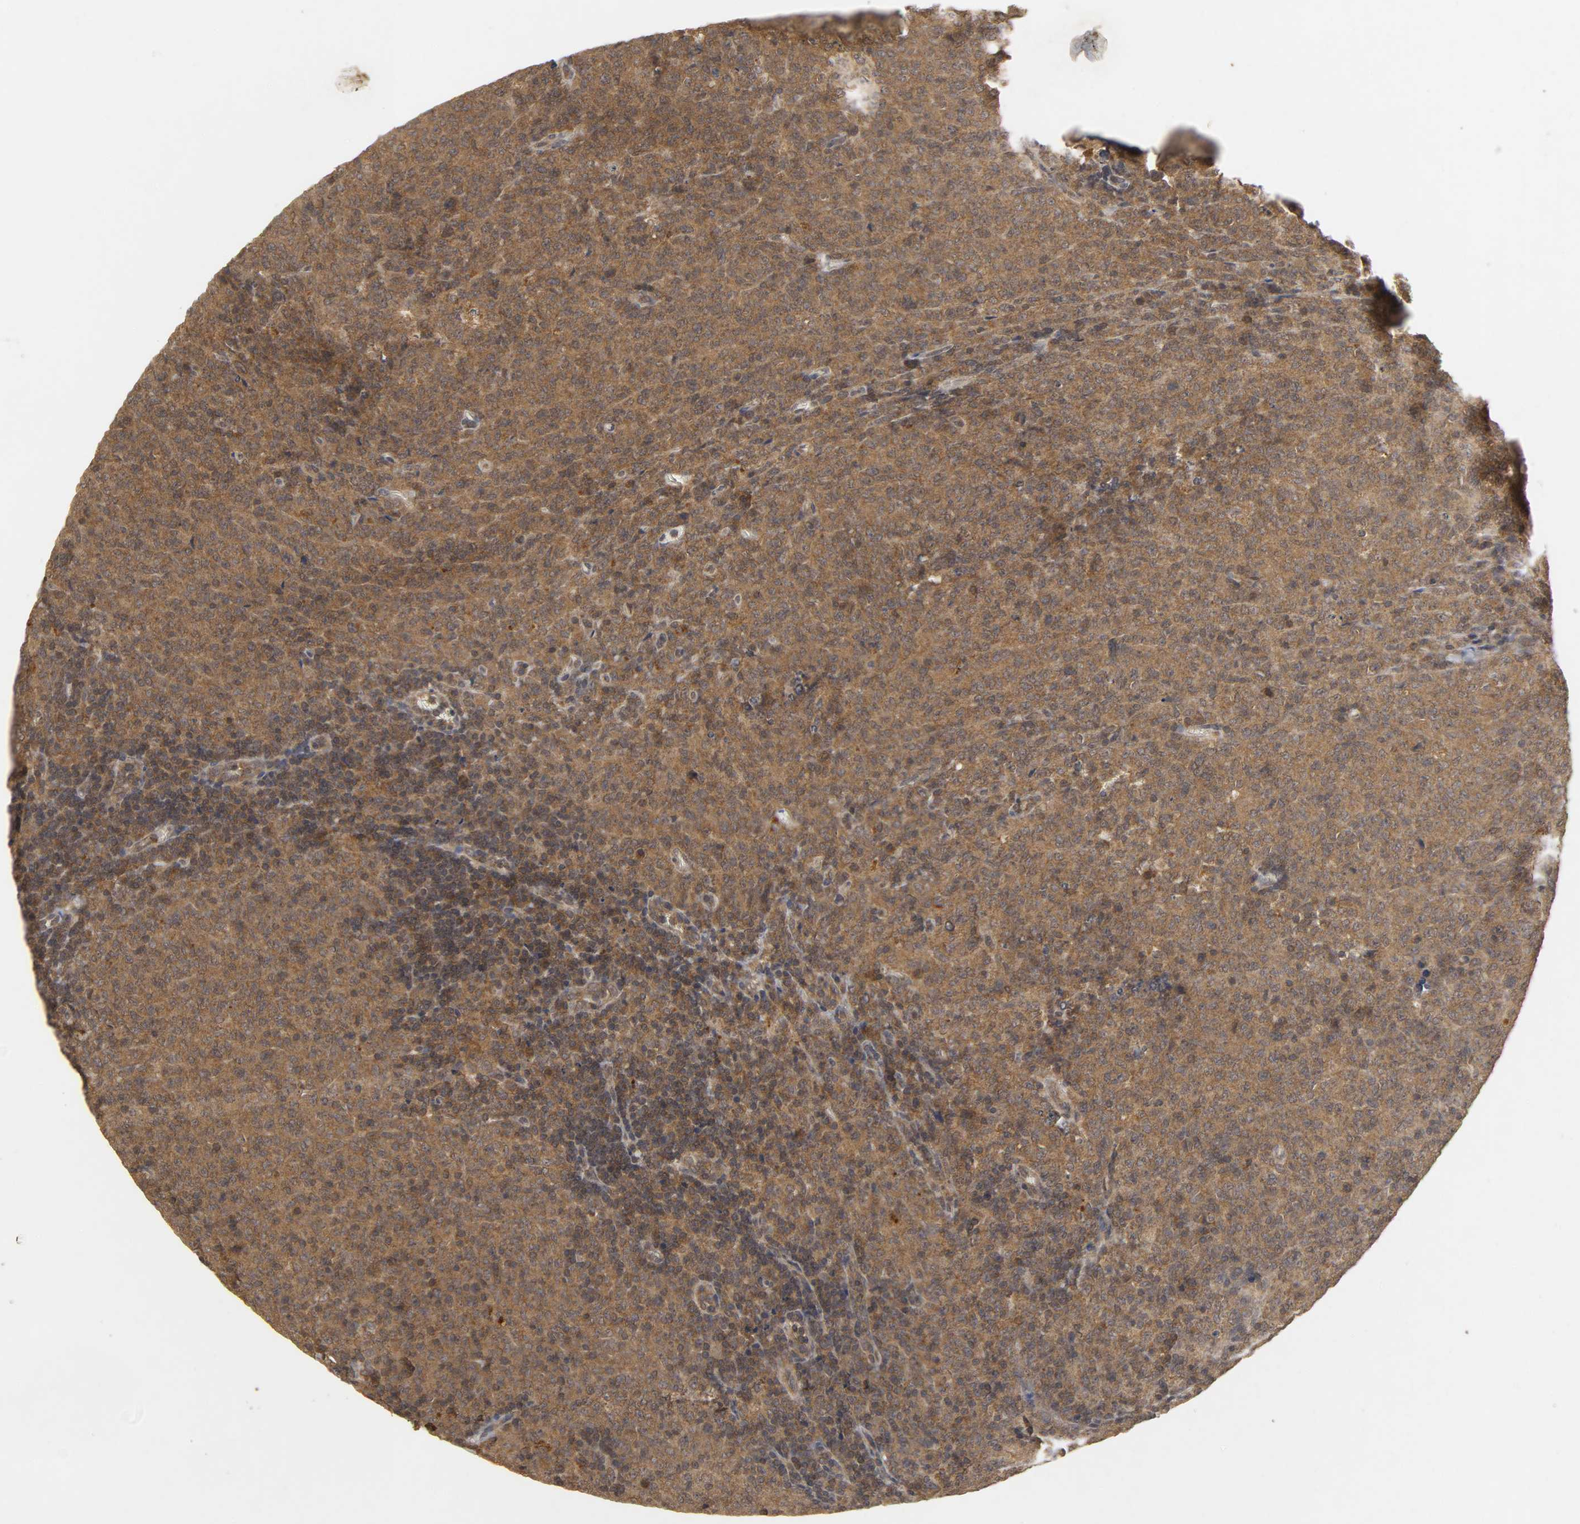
{"staining": {"intensity": "moderate", "quantity": ">75%", "location": "cytoplasmic/membranous"}, "tissue": "lymphoma", "cell_type": "Tumor cells", "image_type": "cancer", "snomed": [{"axis": "morphology", "description": "Malignant lymphoma, non-Hodgkin's type, High grade"}, {"axis": "topography", "description": "Tonsil"}], "caption": "Moderate cytoplasmic/membranous expression is seen in about >75% of tumor cells in high-grade malignant lymphoma, non-Hodgkin's type.", "gene": "TRAF6", "patient": {"sex": "female", "age": 36}}